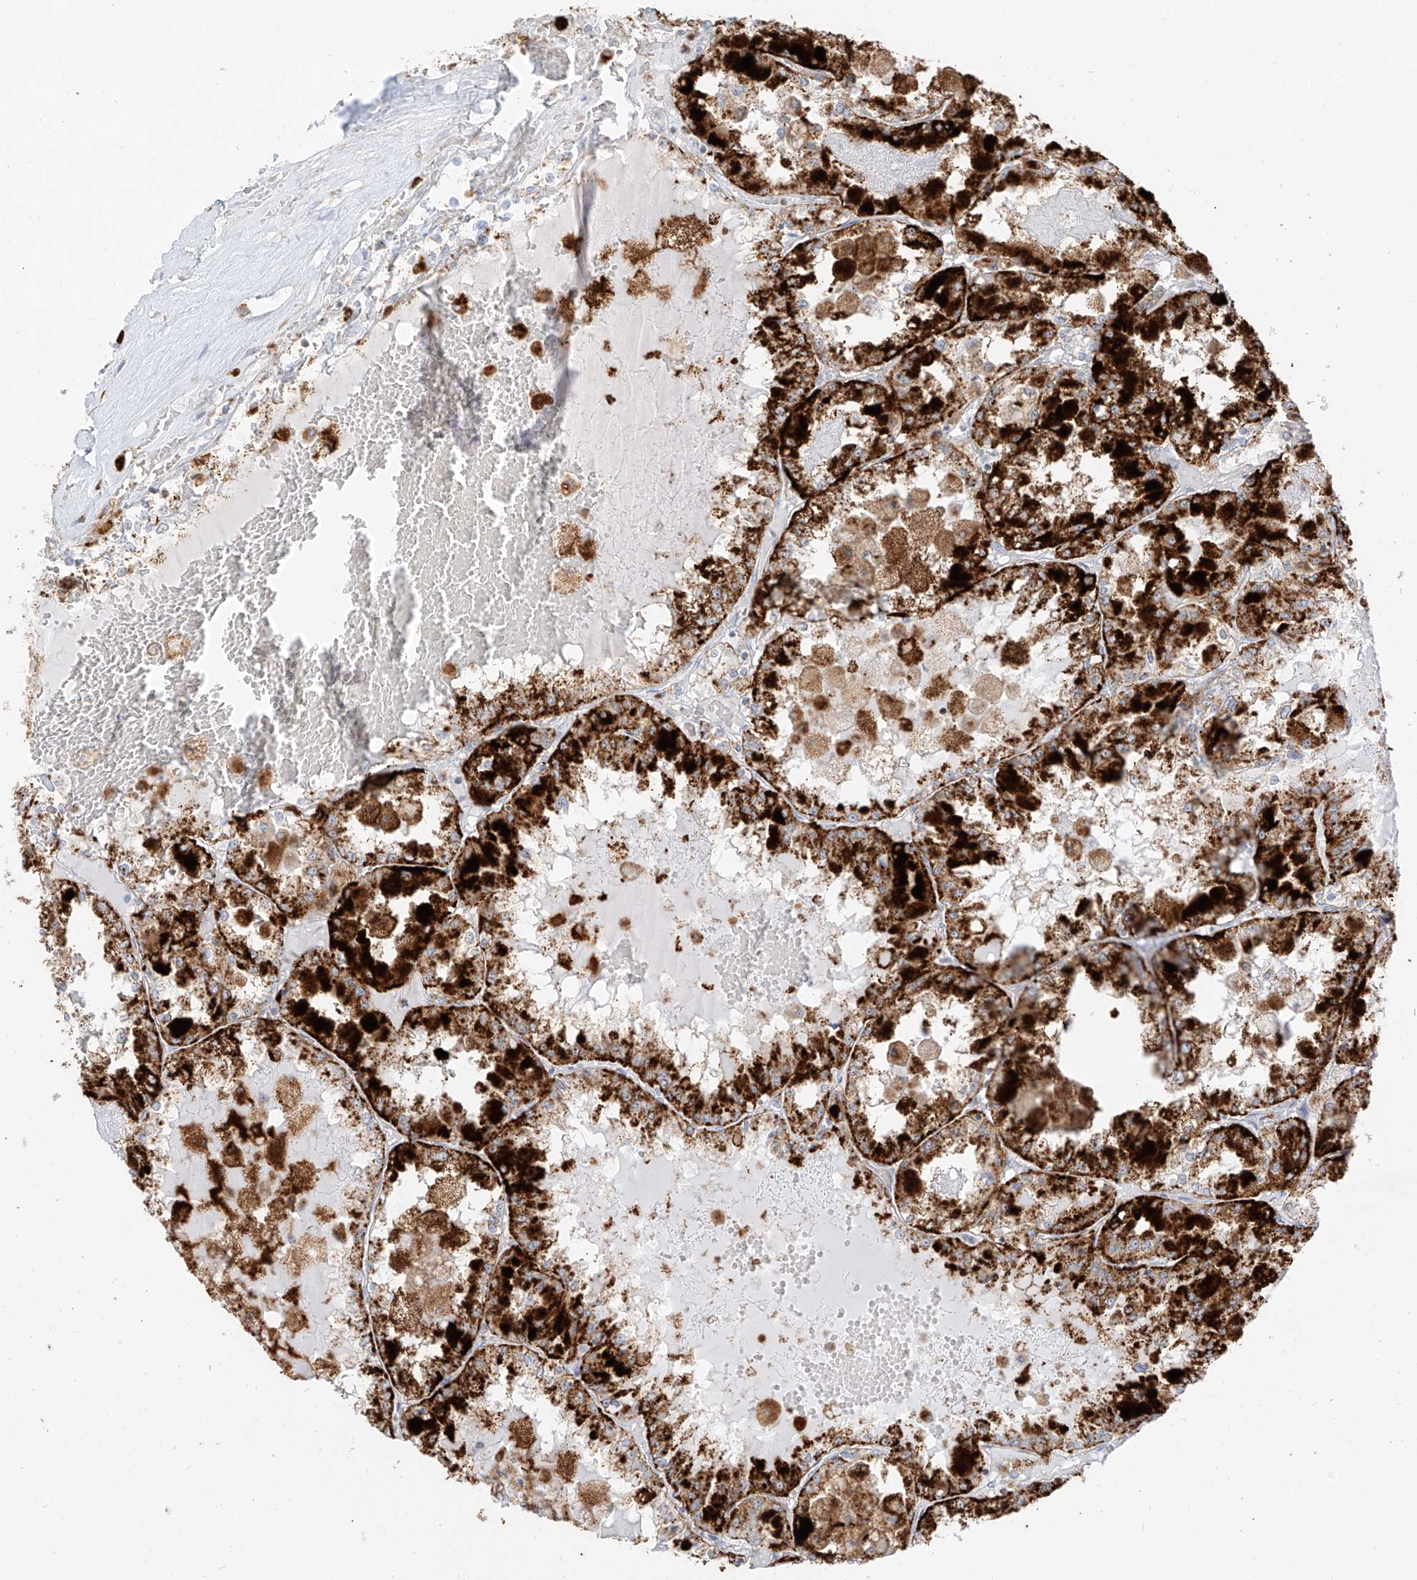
{"staining": {"intensity": "strong", "quantity": ">75%", "location": "cytoplasmic/membranous"}, "tissue": "renal cancer", "cell_type": "Tumor cells", "image_type": "cancer", "snomed": [{"axis": "morphology", "description": "Adenocarcinoma, NOS"}, {"axis": "topography", "description": "Kidney"}], "caption": "Human renal adenocarcinoma stained with a protein marker demonstrates strong staining in tumor cells.", "gene": "SLC35F6", "patient": {"sex": "female", "age": 56}}